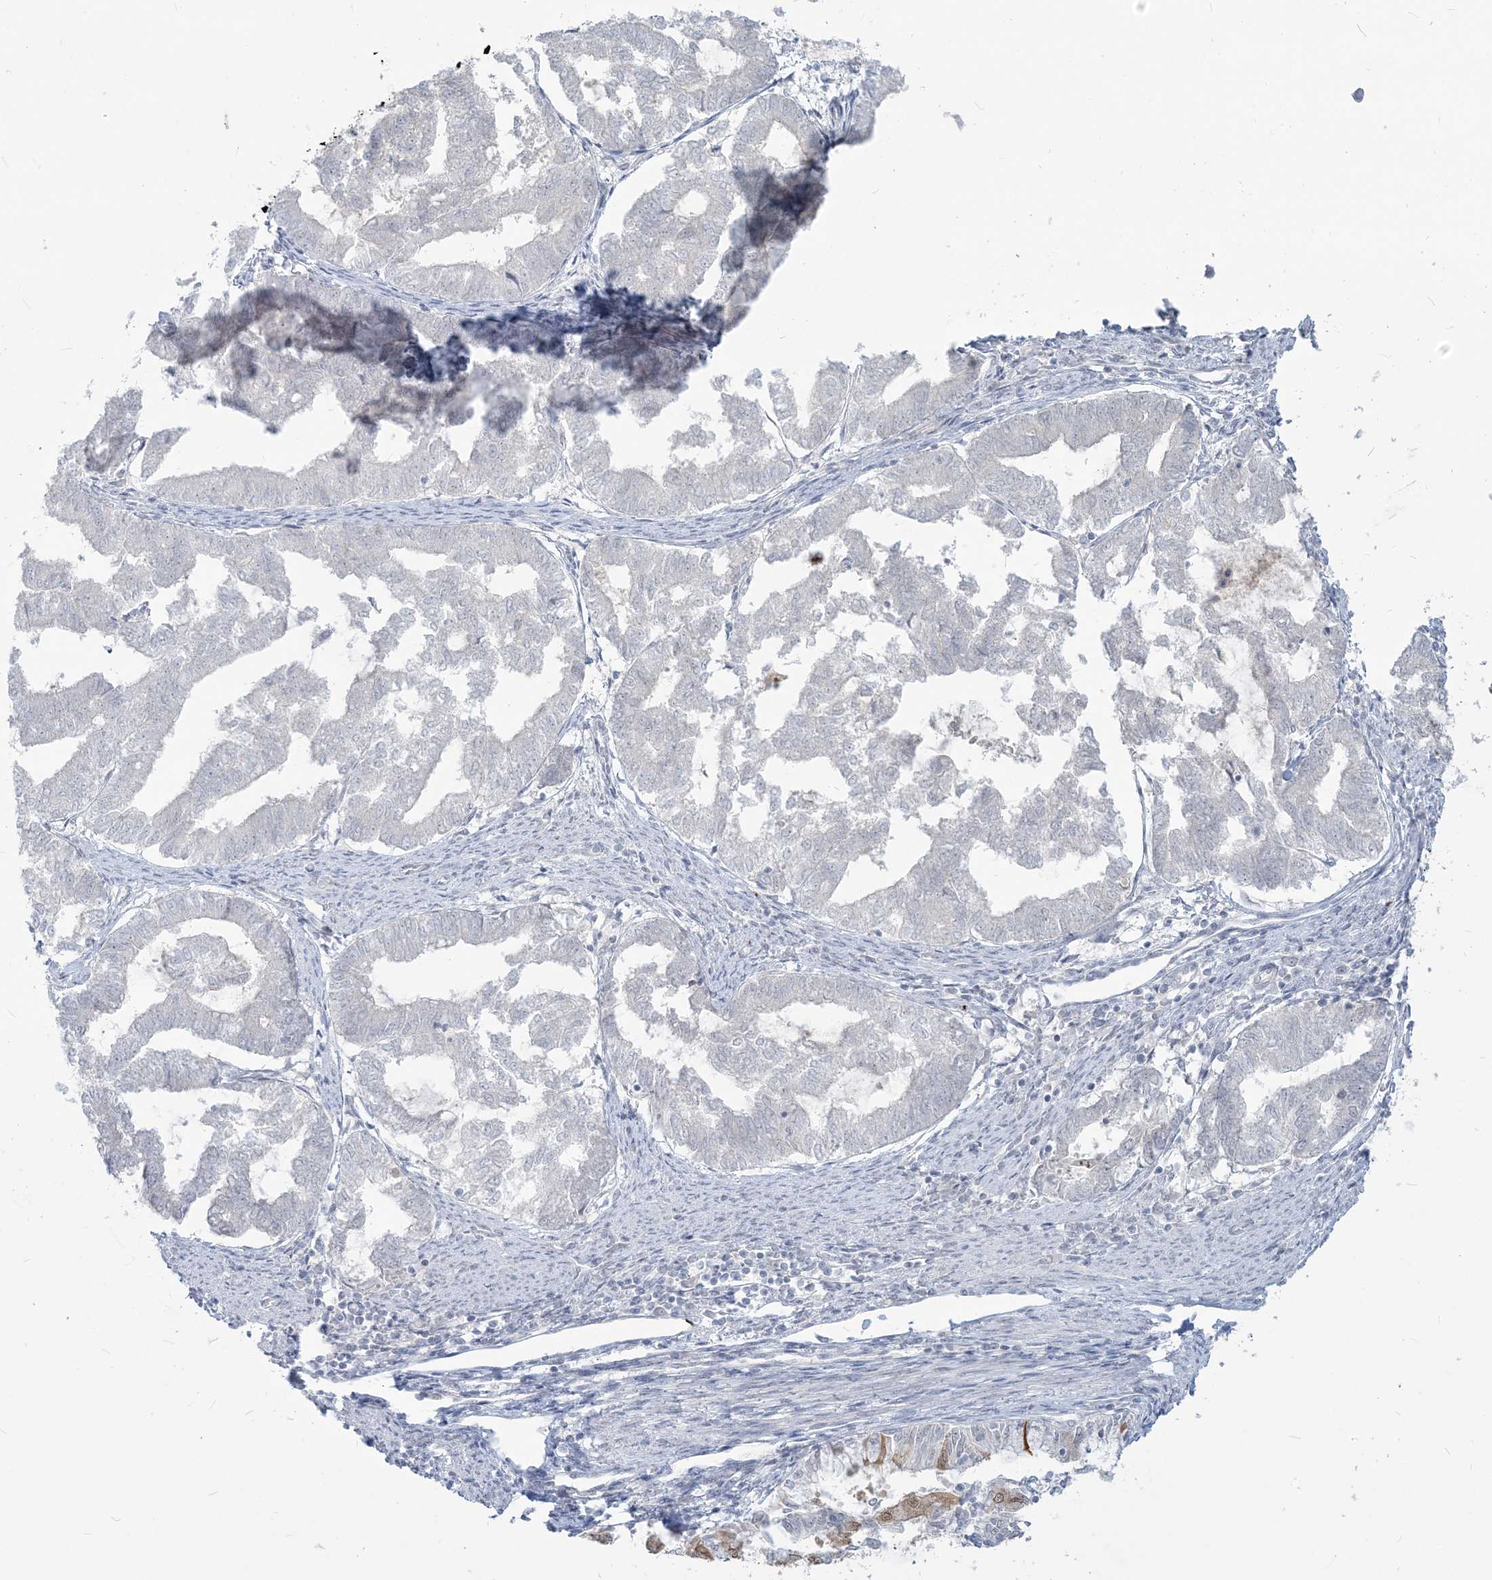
{"staining": {"intensity": "negative", "quantity": "none", "location": "none"}, "tissue": "endometrial cancer", "cell_type": "Tumor cells", "image_type": "cancer", "snomed": [{"axis": "morphology", "description": "Adenocarcinoma, NOS"}, {"axis": "topography", "description": "Endometrium"}], "caption": "Tumor cells are negative for brown protein staining in adenocarcinoma (endometrial). Brightfield microscopy of immunohistochemistry stained with DAB (3,3'-diaminobenzidine) (brown) and hematoxylin (blue), captured at high magnification.", "gene": "SDAD1", "patient": {"sex": "female", "age": 79}}